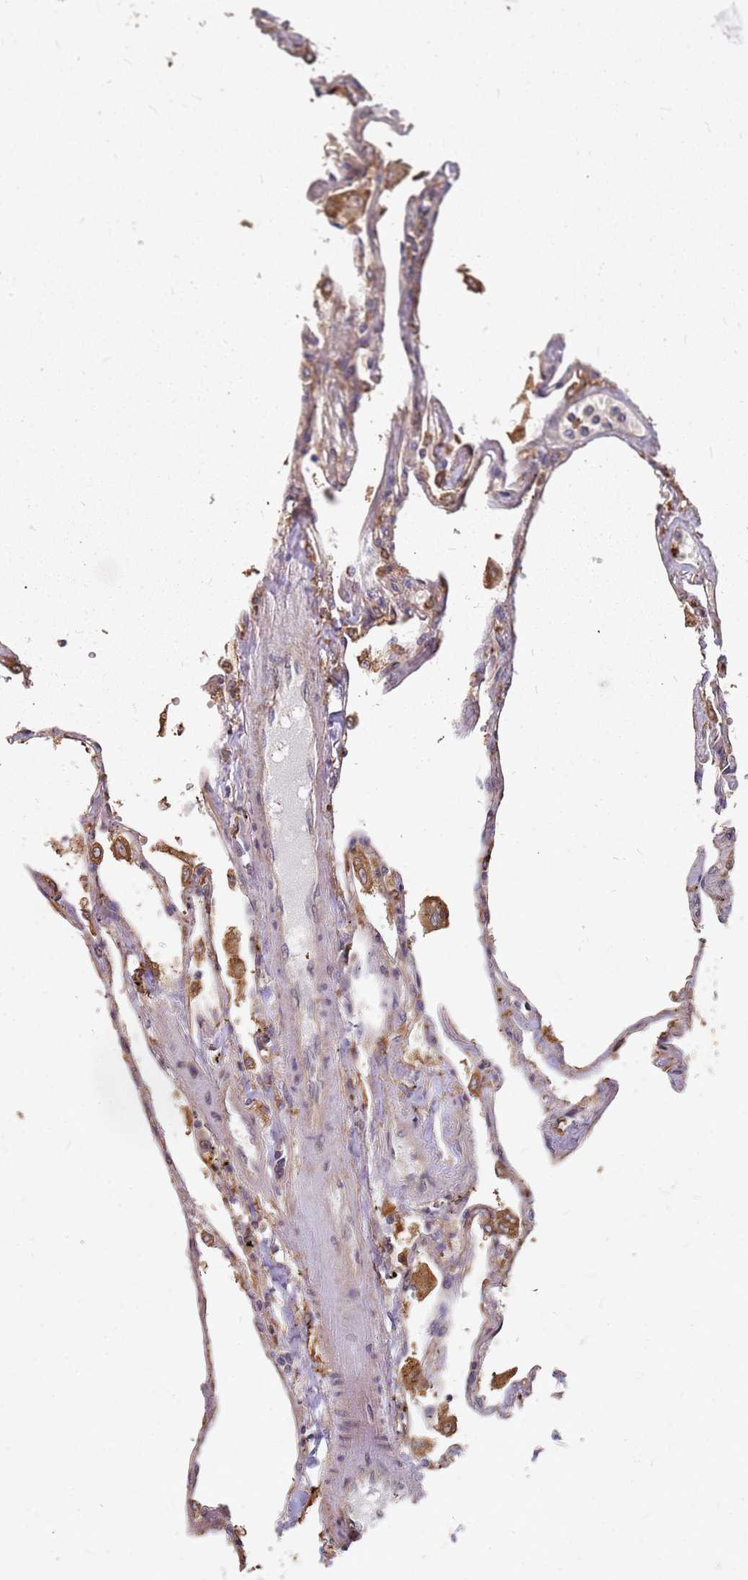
{"staining": {"intensity": "moderate", "quantity": "25%-75%", "location": "cytoplasmic/membranous"}, "tissue": "lung", "cell_type": "Alveolar cells", "image_type": "normal", "snomed": [{"axis": "morphology", "description": "Normal tissue, NOS"}, {"axis": "topography", "description": "Lung"}], "caption": "A brown stain highlights moderate cytoplasmic/membranous expression of a protein in alveolar cells of unremarkable human lung. Nuclei are stained in blue.", "gene": "TRABD", "patient": {"sex": "female", "age": 67}}